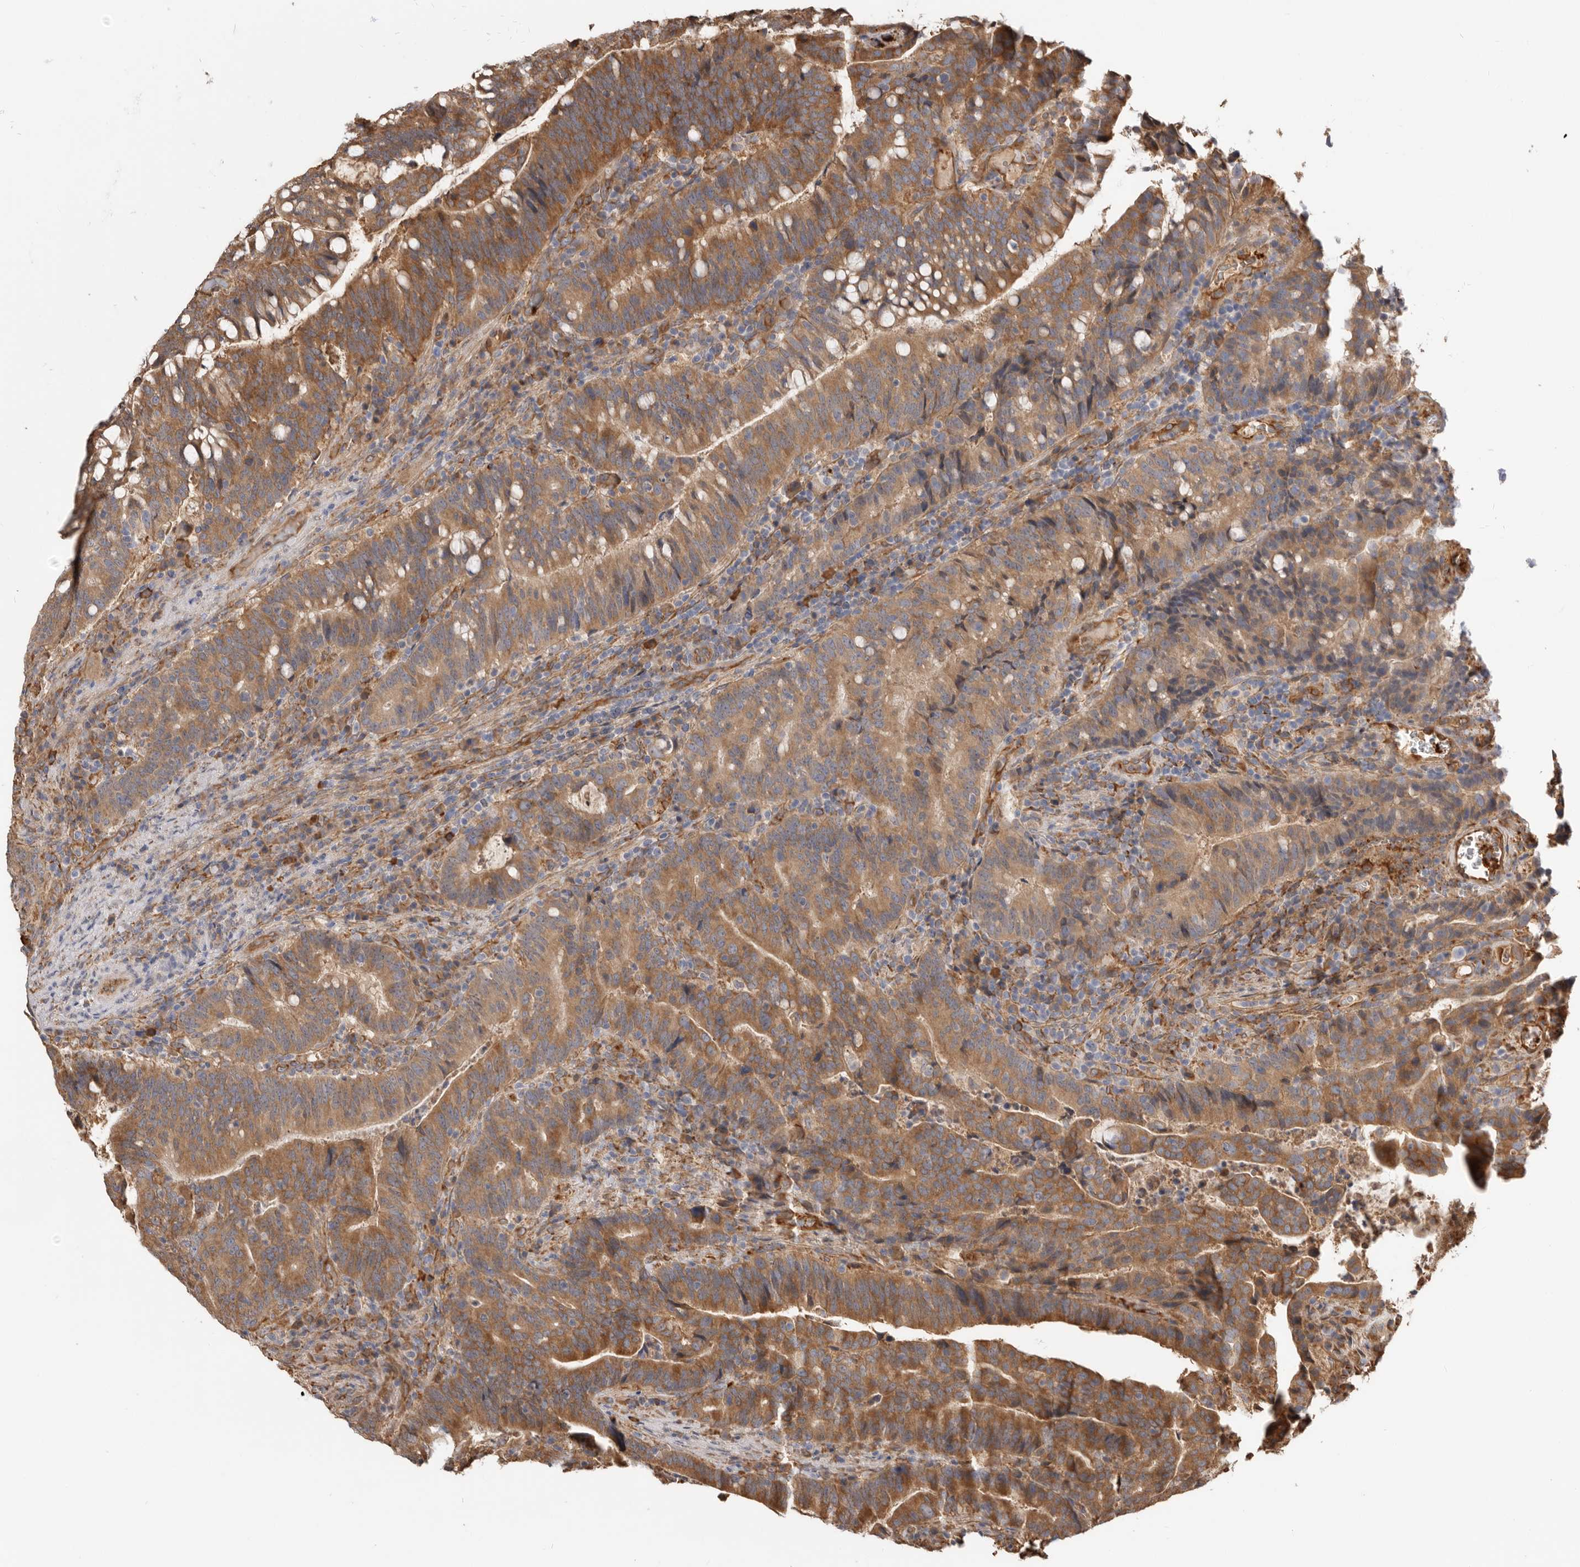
{"staining": {"intensity": "moderate", "quantity": ">75%", "location": "cytoplasmic/membranous"}, "tissue": "colorectal cancer", "cell_type": "Tumor cells", "image_type": "cancer", "snomed": [{"axis": "morphology", "description": "Adenocarcinoma, NOS"}, {"axis": "topography", "description": "Colon"}], "caption": "Colorectal cancer tissue exhibits moderate cytoplasmic/membranous staining in about >75% of tumor cells, visualized by immunohistochemistry.", "gene": "CDC42BPB", "patient": {"sex": "female", "age": 66}}